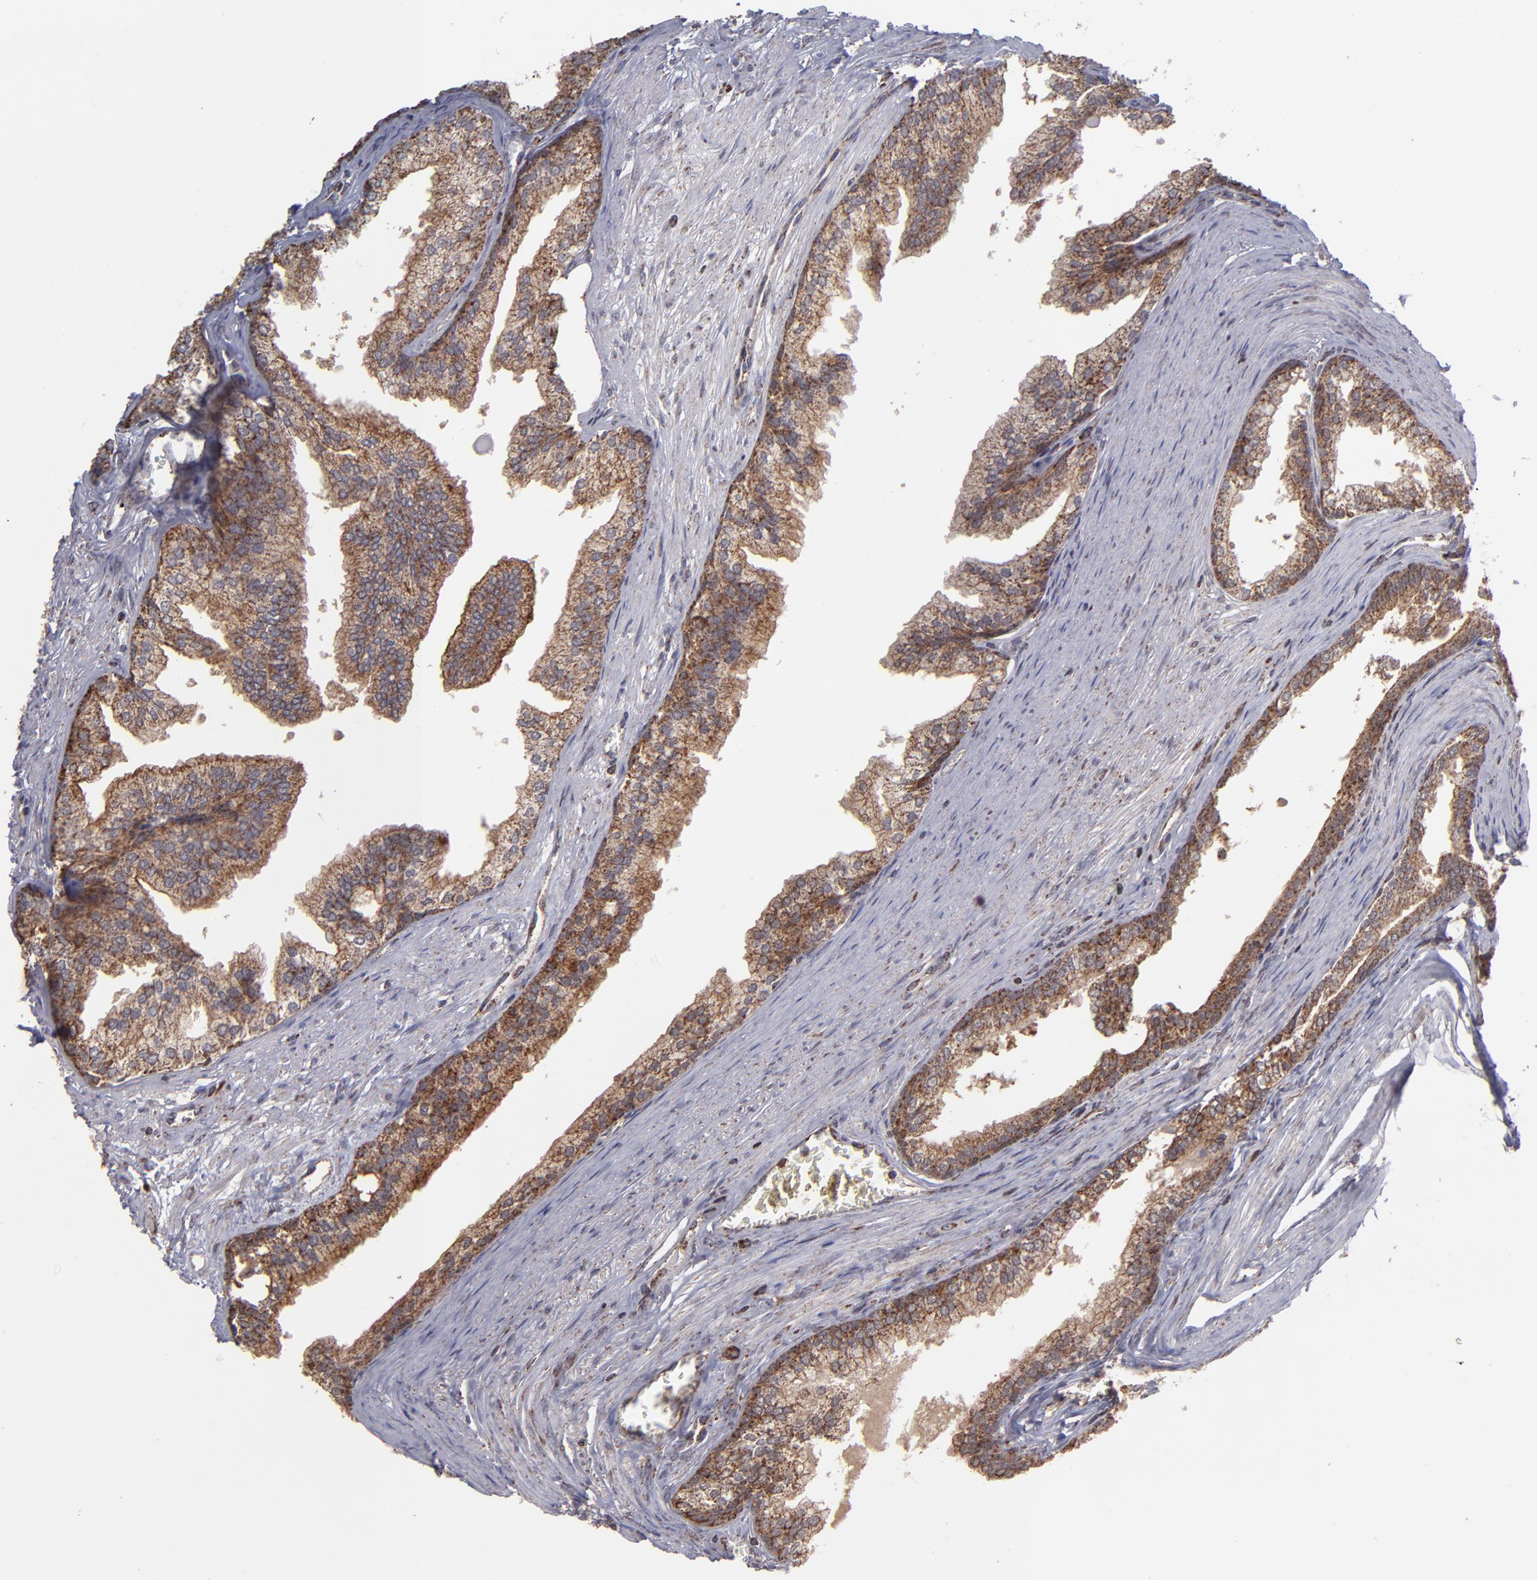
{"staining": {"intensity": "moderate", "quantity": ">75%", "location": "cytoplasmic/membranous"}, "tissue": "prostate", "cell_type": "Glandular cells", "image_type": "normal", "snomed": [{"axis": "morphology", "description": "Normal tissue, NOS"}, {"axis": "topography", "description": "Prostate"}], "caption": "Prostate stained with a brown dye reveals moderate cytoplasmic/membranous positive positivity in about >75% of glandular cells.", "gene": "SLC15A1", "patient": {"sex": "male", "age": 68}}